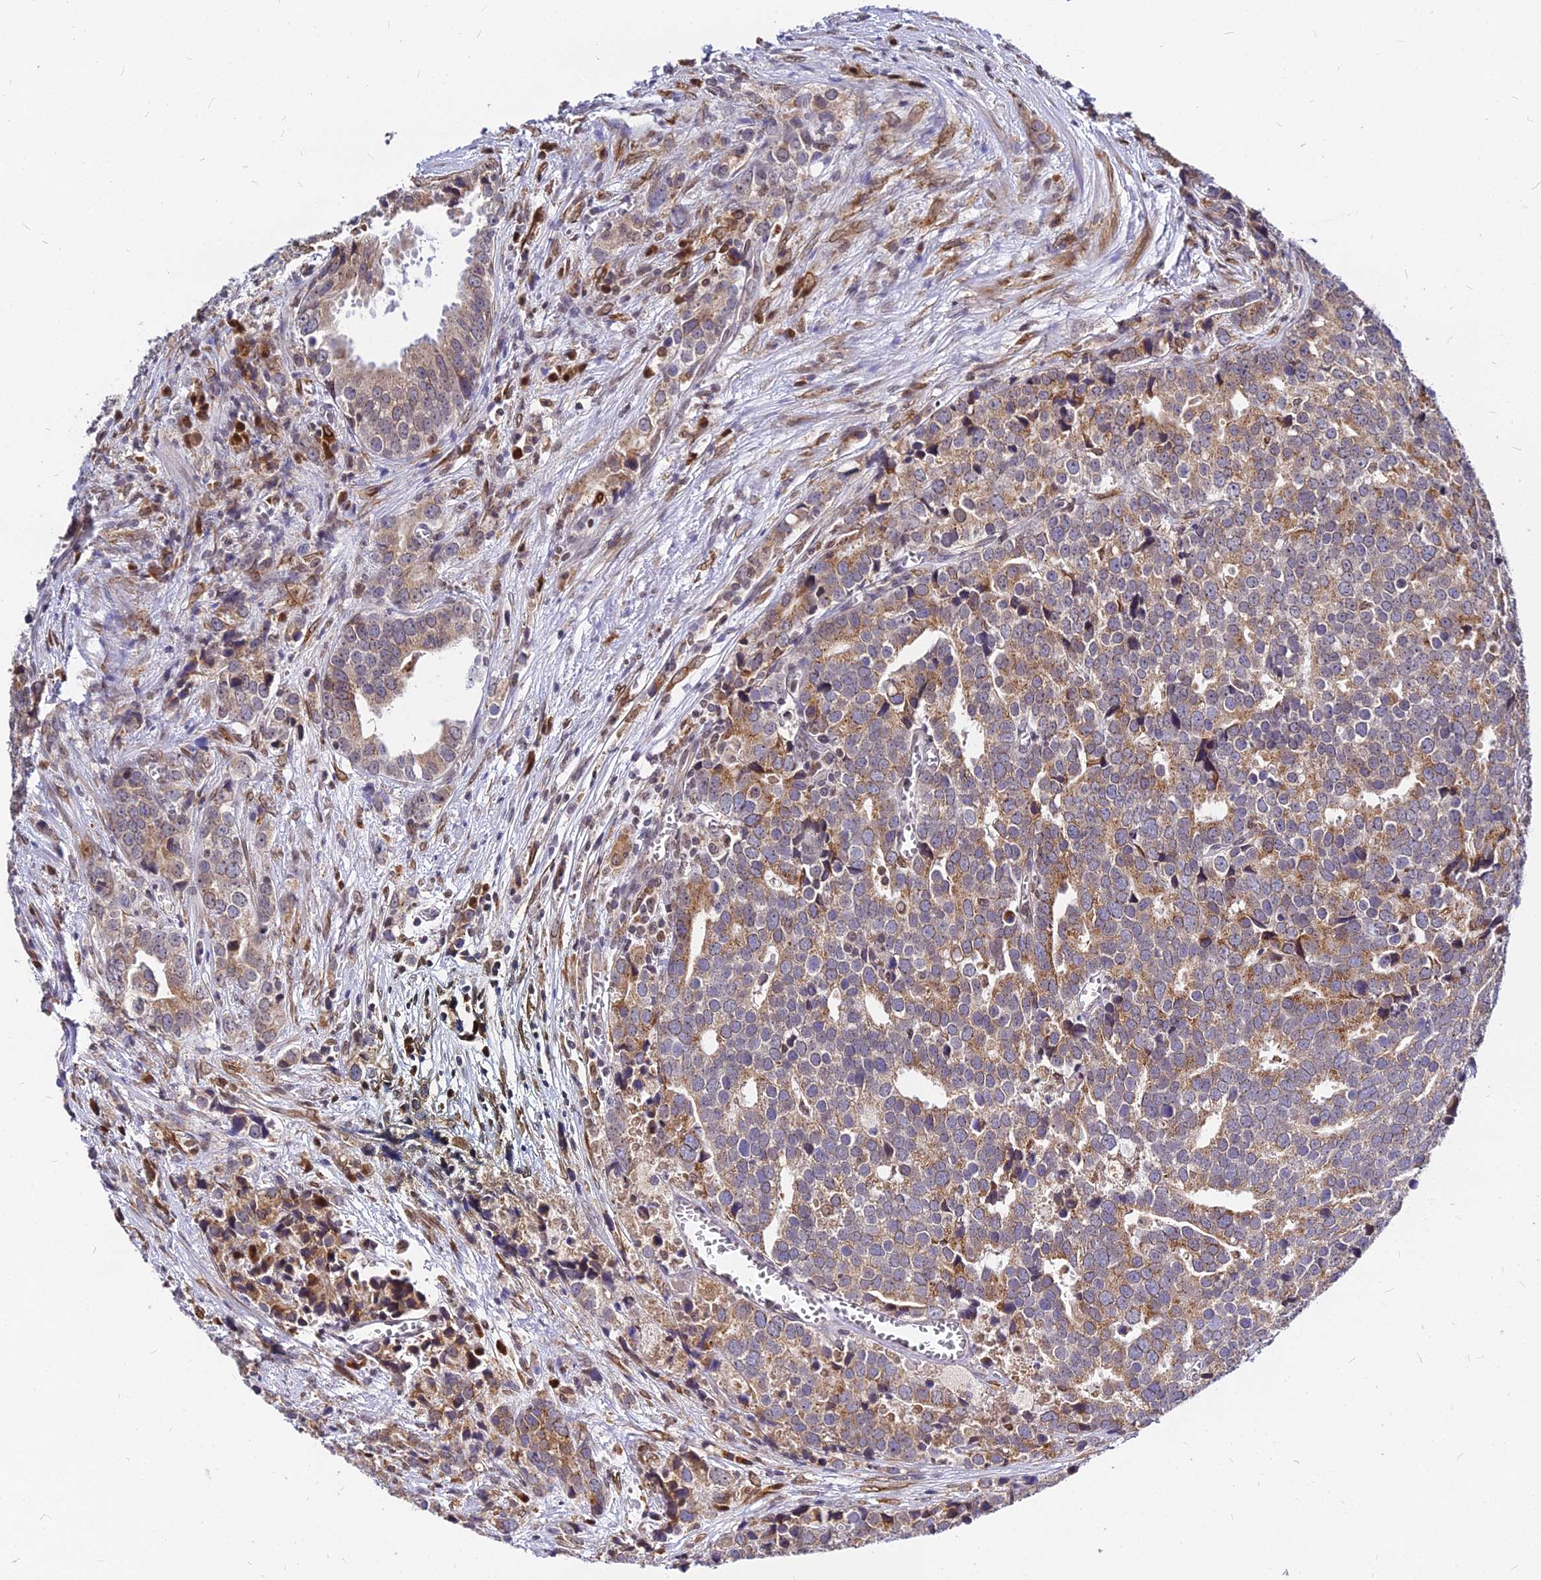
{"staining": {"intensity": "moderate", "quantity": "25%-75%", "location": "cytoplasmic/membranous"}, "tissue": "prostate cancer", "cell_type": "Tumor cells", "image_type": "cancer", "snomed": [{"axis": "morphology", "description": "Adenocarcinoma, High grade"}, {"axis": "topography", "description": "Prostate"}], "caption": "Prostate high-grade adenocarcinoma stained for a protein (brown) shows moderate cytoplasmic/membranous positive expression in approximately 25%-75% of tumor cells.", "gene": "RNF121", "patient": {"sex": "male", "age": 71}}